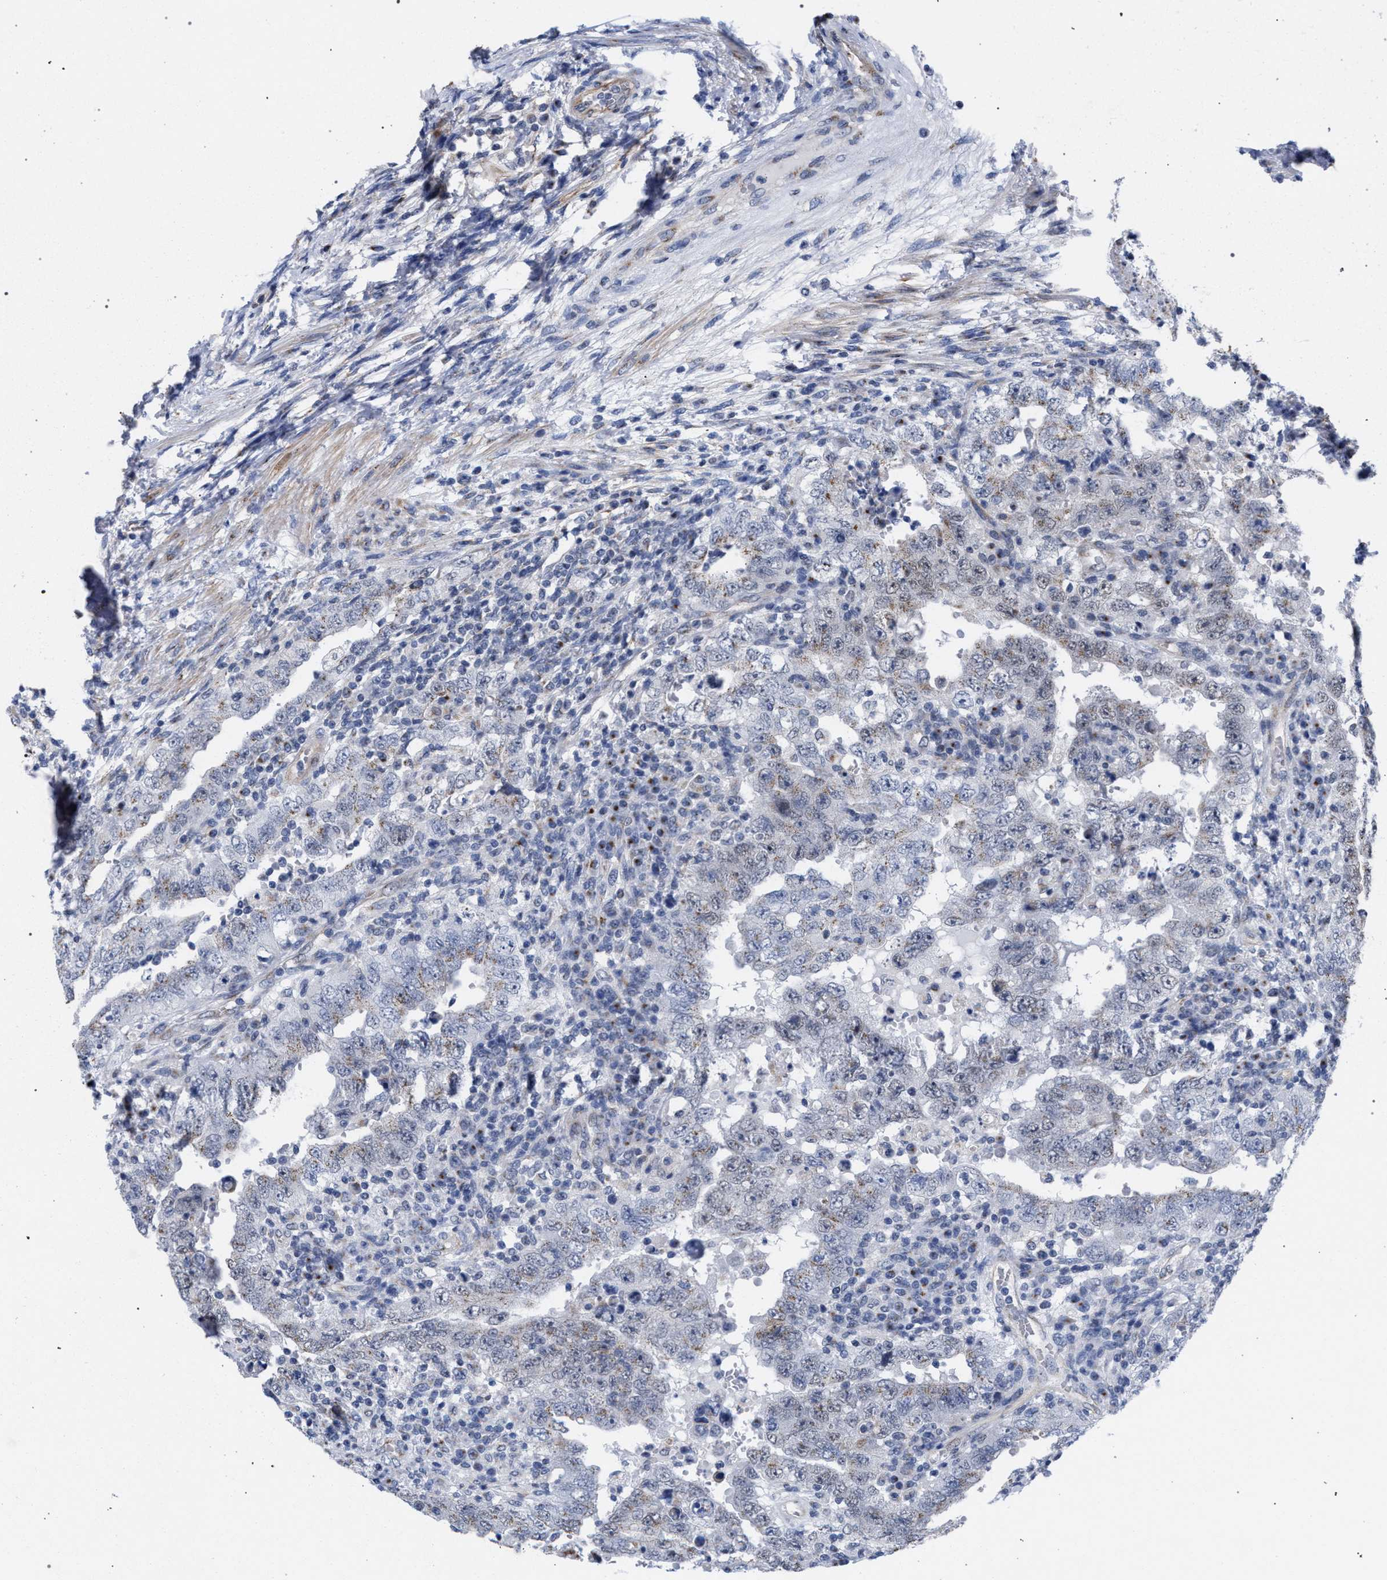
{"staining": {"intensity": "weak", "quantity": "<25%", "location": "cytoplasmic/membranous"}, "tissue": "testis cancer", "cell_type": "Tumor cells", "image_type": "cancer", "snomed": [{"axis": "morphology", "description": "Carcinoma, Embryonal, NOS"}, {"axis": "topography", "description": "Testis"}], "caption": "A high-resolution photomicrograph shows immunohistochemistry staining of testis embryonal carcinoma, which displays no significant staining in tumor cells.", "gene": "GOLGA2", "patient": {"sex": "male", "age": 26}}